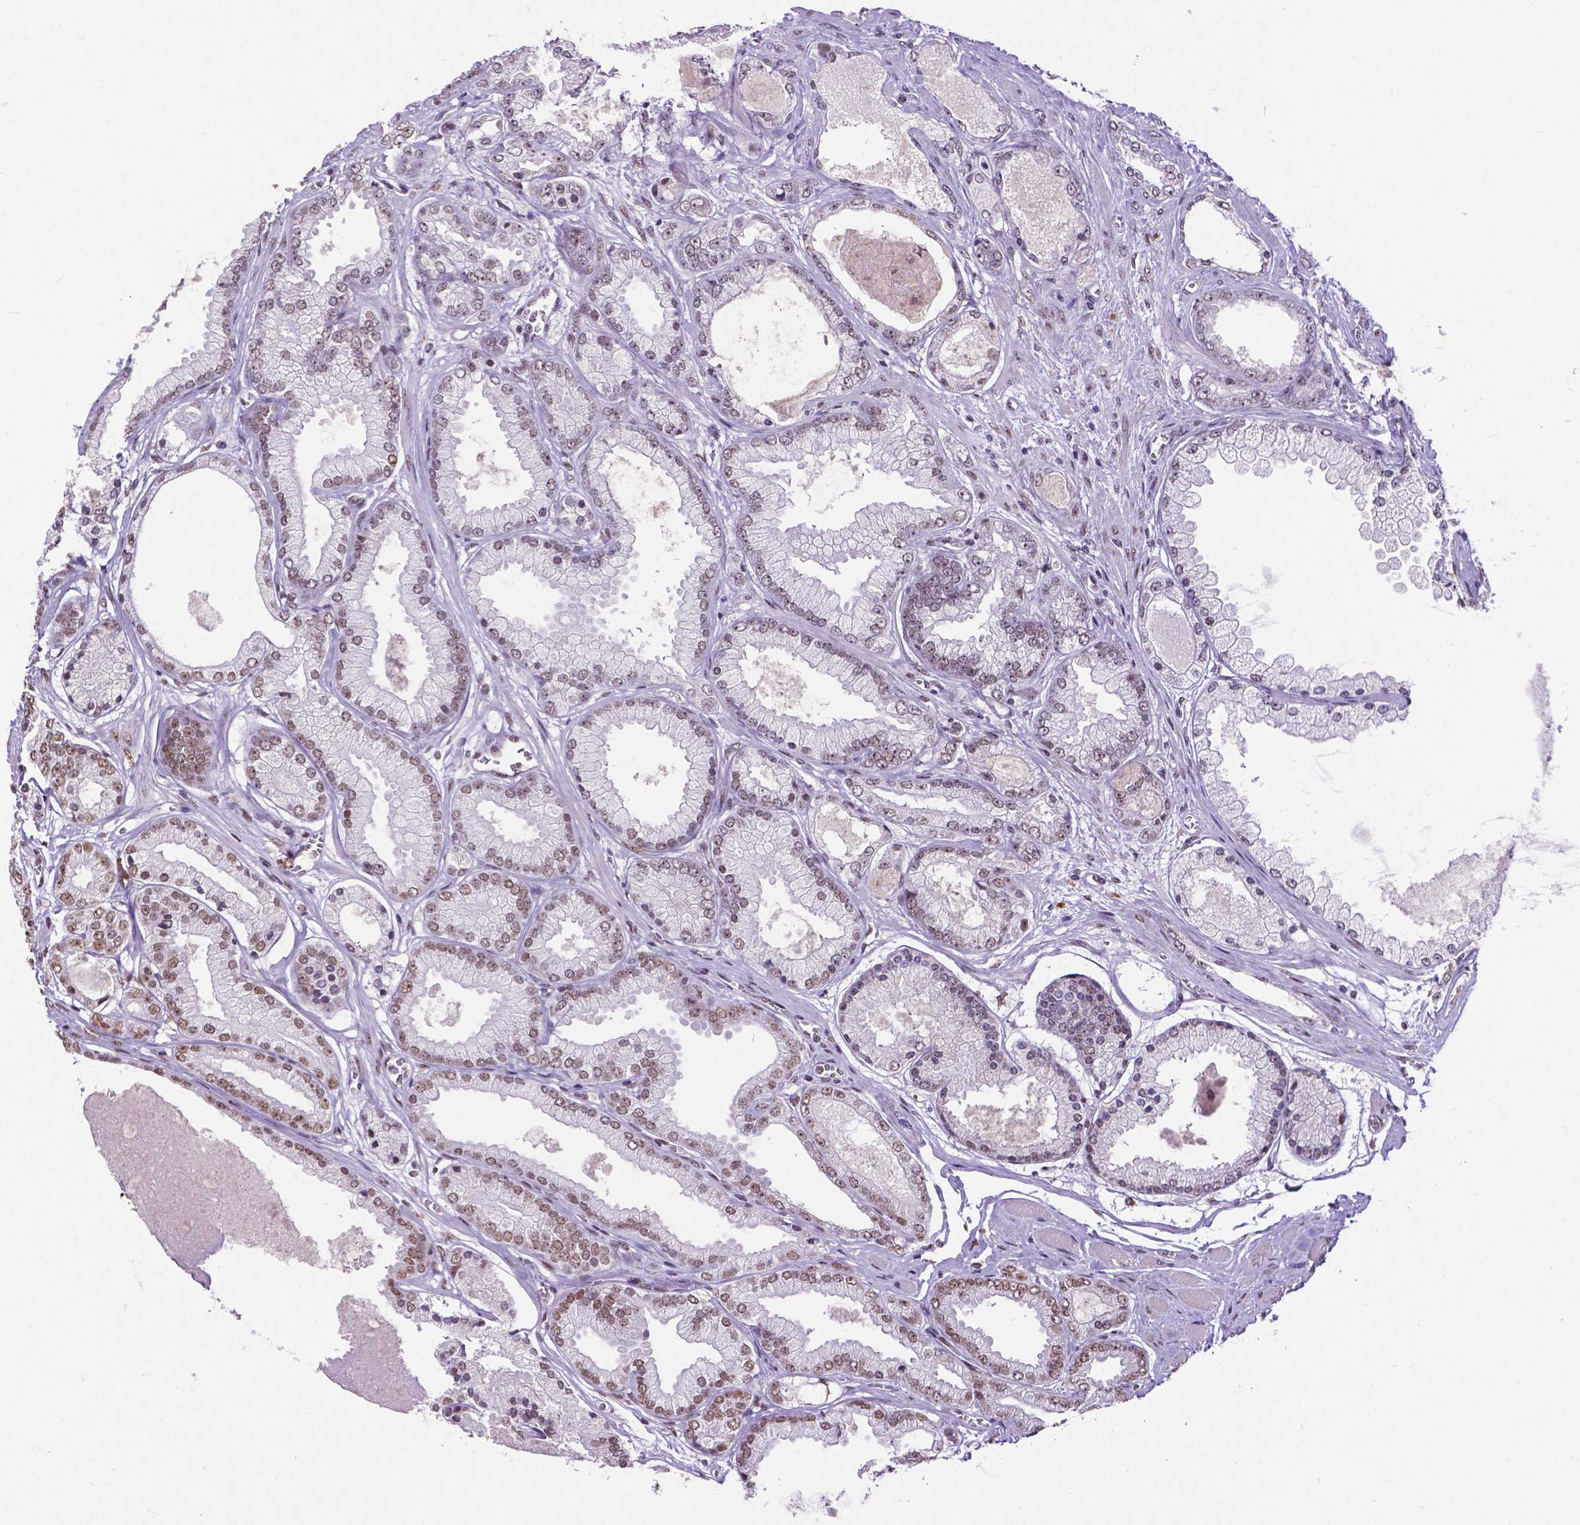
{"staining": {"intensity": "moderate", "quantity": "25%-75%", "location": "nuclear"}, "tissue": "prostate cancer", "cell_type": "Tumor cells", "image_type": "cancer", "snomed": [{"axis": "morphology", "description": "Adenocarcinoma, High grade"}, {"axis": "topography", "description": "Prostate"}], "caption": "Immunohistochemical staining of prostate cancer displays medium levels of moderate nuclear expression in about 25%-75% of tumor cells.", "gene": "ATRX", "patient": {"sex": "male", "age": 67}}